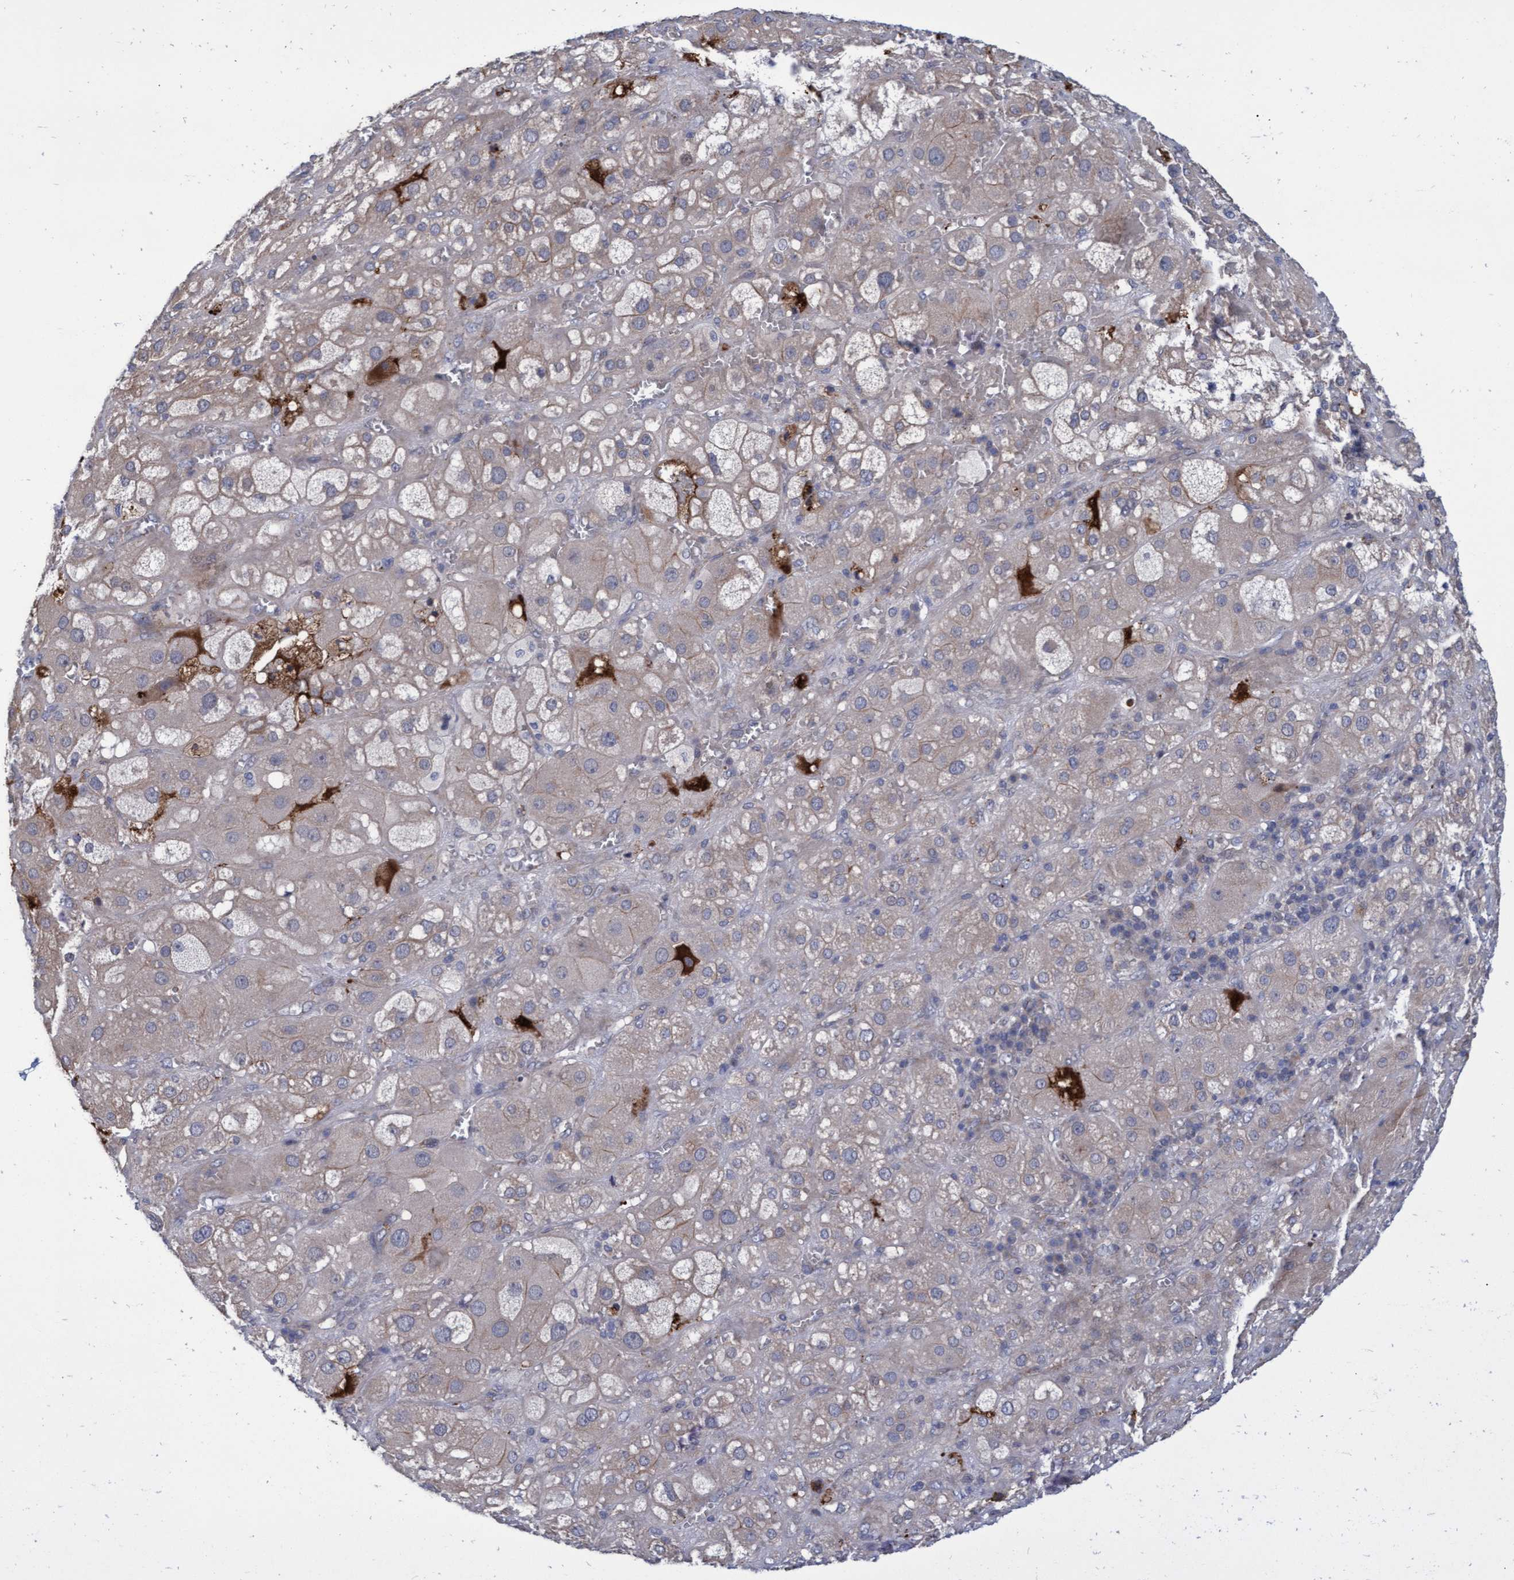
{"staining": {"intensity": "moderate", "quantity": "25%-75%", "location": "cytoplasmic/membranous"}, "tissue": "adrenal gland", "cell_type": "Glandular cells", "image_type": "normal", "snomed": [{"axis": "morphology", "description": "Normal tissue, NOS"}, {"axis": "topography", "description": "Adrenal gland"}], "caption": "Immunohistochemistry photomicrograph of unremarkable adrenal gland: adrenal gland stained using IHC exhibits medium levels of moderate protein expression localized specifically in the cytoplasmic/membranous of glandular cells, appearing as a cytoplasmic/membranous brown color.", "gene": "ABCF2", "patient": {"sex": "female", "age": 47}}